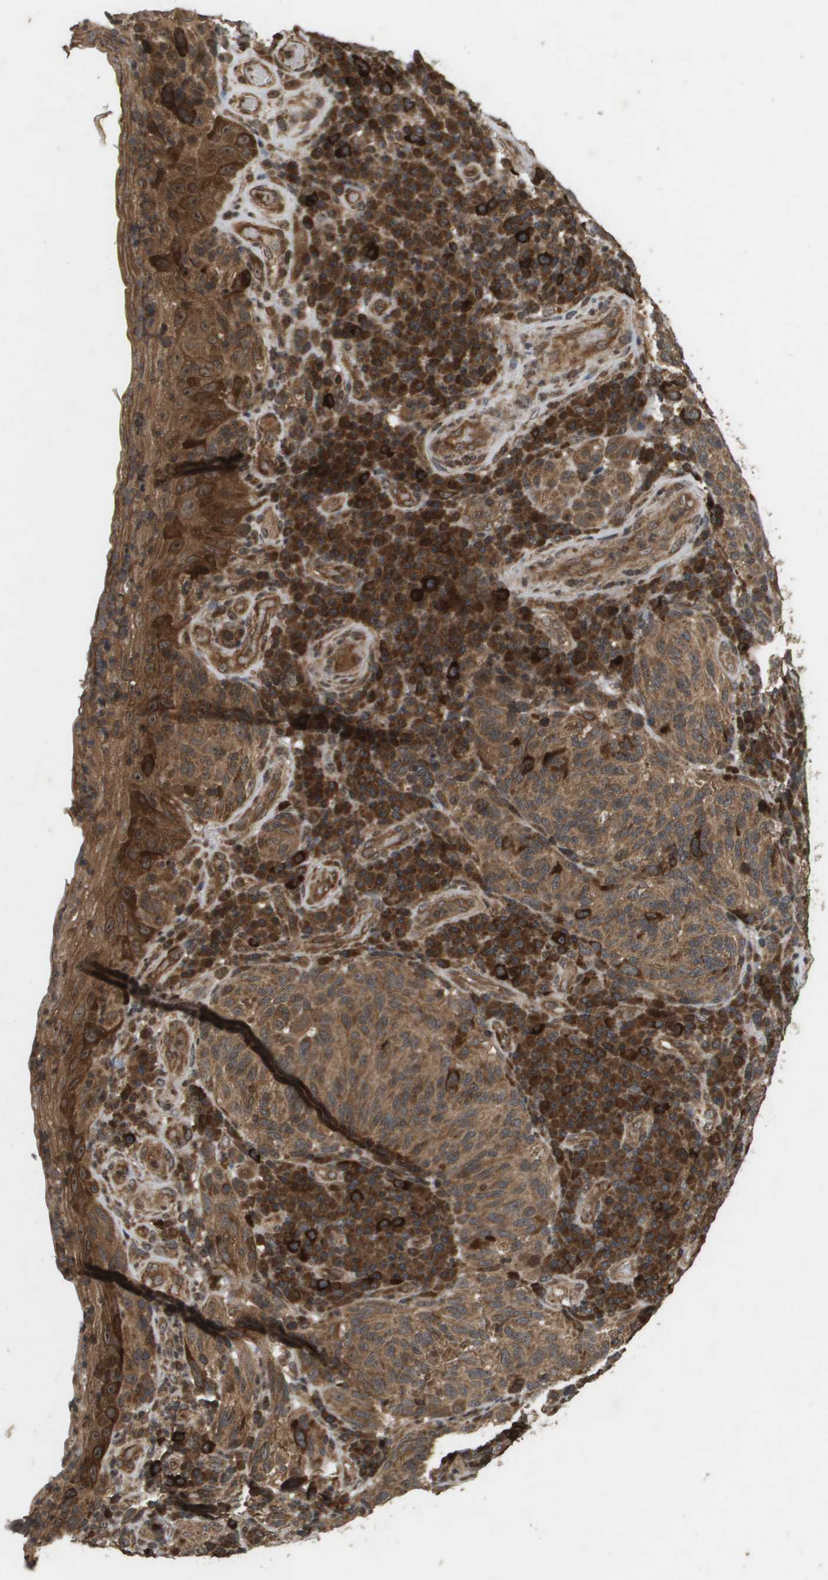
{"staining": {"intensity": "moderate", "quantity": ">75%", "location": "cytoplasmic/membranous"}, "tissue": "melanoma", "cell_type": "Tumor cells", "image_type": "cancer", "snomed": [{"axis": "morphology", "description": "Malignant melanoma, NOS"}, {"axis": "topography", "description": "Skin"}], "caption": "Immunohistochemistry of human melanoma shows medium levels of moderate cytoplasmic/membranous expression in about >75% of tumor cells.", "gene": "KIF11", "patient": {"sex": "female", "age": 73}}